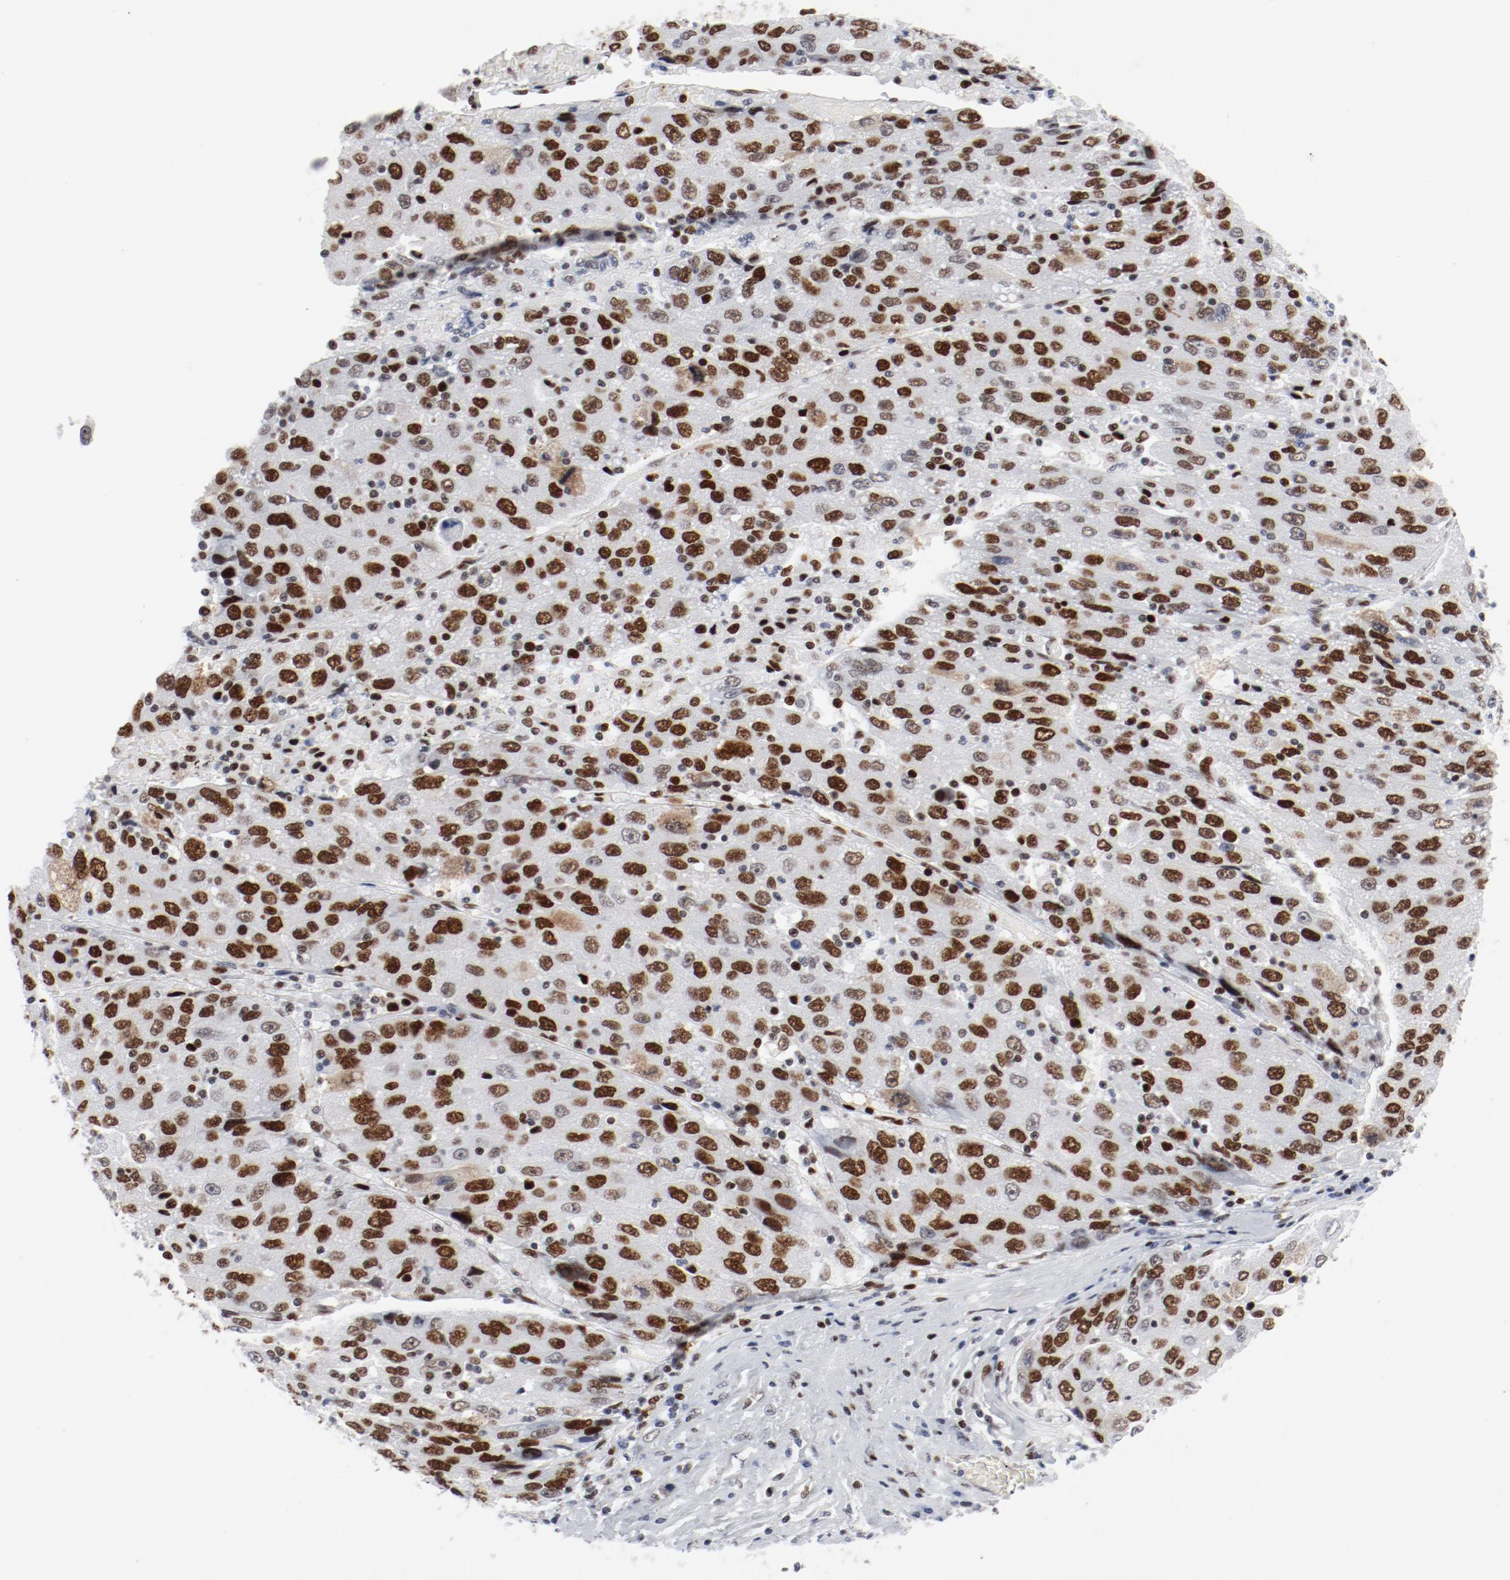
{"staining": {"intensity": "strong", "quantity": ">75%", "location": "nuclear"}, "tissue": "liver cancer", "cell_type": "Tumor cells", "image_type": "cancer", "snomed": [{"axis": "morphology", "description": "Carcinoma, Hepatocellular, NOS"}, {"axis": "topography", "description": "Liver"}], "caption": "Brown immunohistochemical staining in liver hepatocellular carcinoma reveals strong nuclear positivity in about >75% of tumor cells. (DAB = brown stain, brightfield microscopy at high magnification).", "gene": "POLD1", "patient": {"sex": "male", "age": 49}}